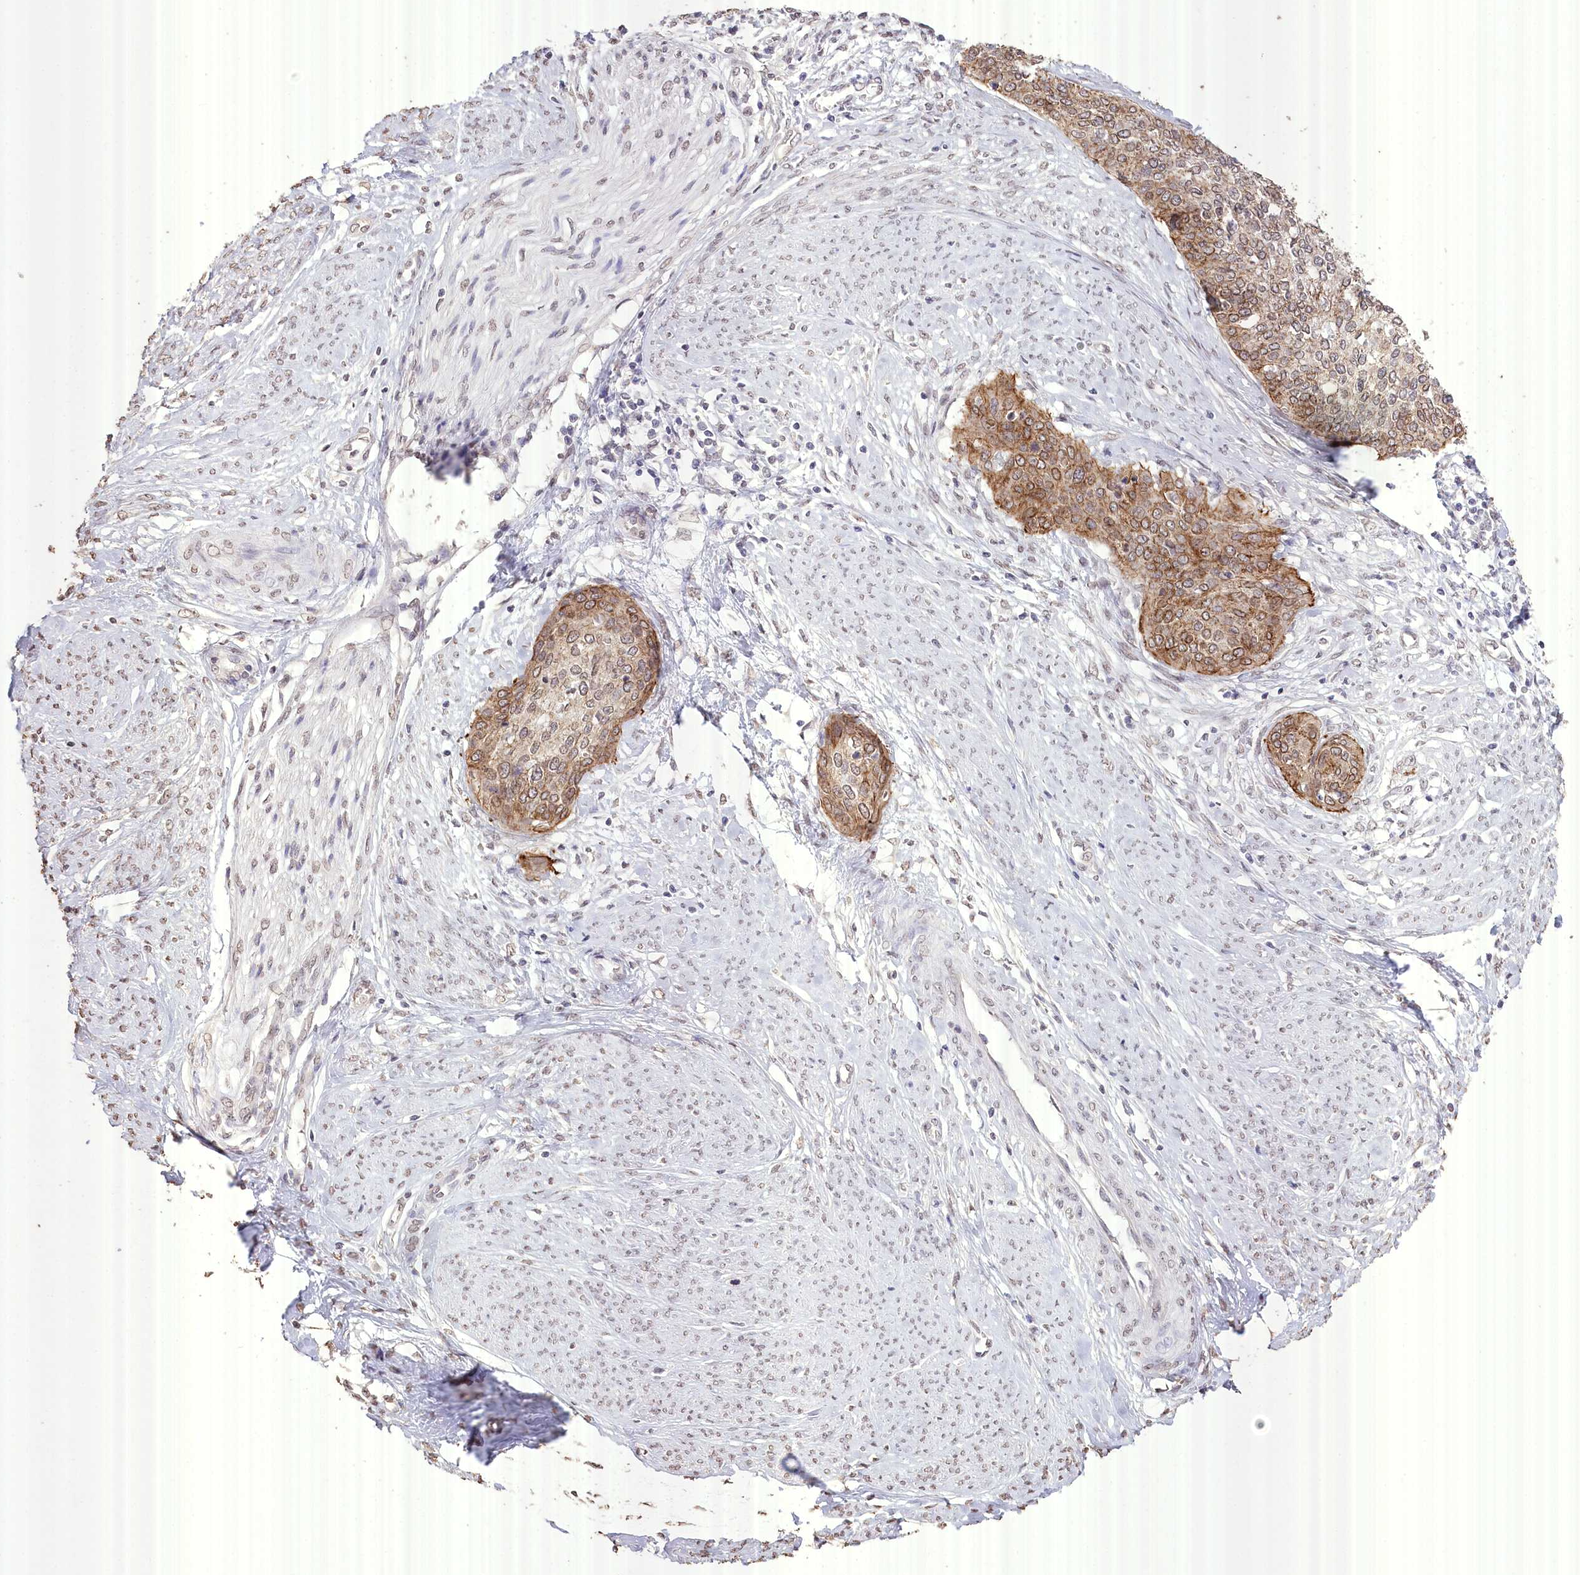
{"staining": {"intensity": "moderate", "quantity": ">75%", "location": "cytoplasmic/membranous"}, "tissue": "cervical cancer", "cell_type": "Tumor cells", "image_type": "cancer", "snomed": [{"axis": "morphology", "description": "Squamous cell carcinoma, NOS"}, {"axis": "topography", "description": "Cervix"}], "caption": "A histopathology image of cervical cancer (squamous cell carcinoma) stained for a protein exhibits moderate cytoplasmic/membranous brown staining in tumor cells.", "gene": "SLC39A10", "patient": {"sex": "female", "age": 37}}